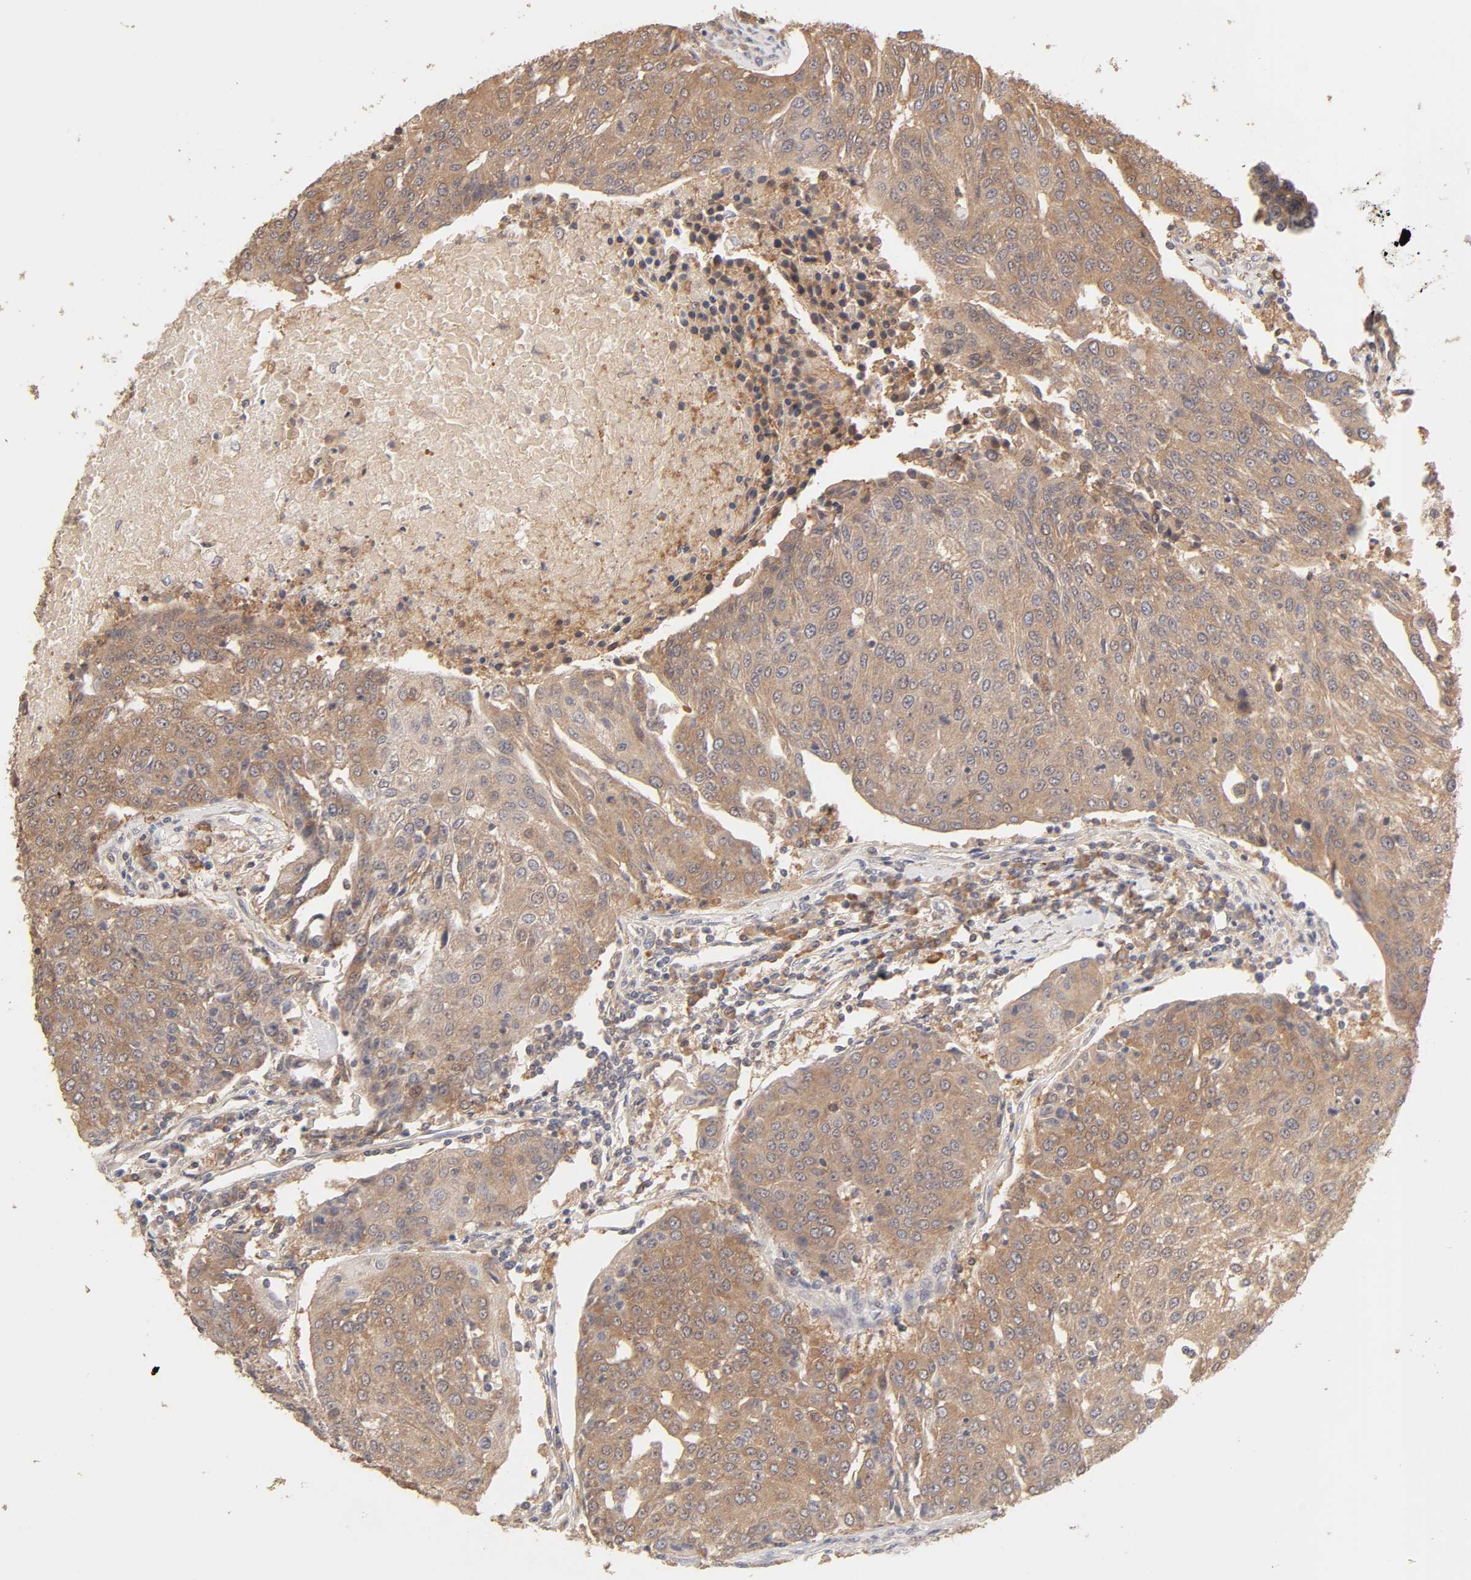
{"staining": {"intensity": "moderate", "quantity": ">75%", "location": "cytoplasmic/membranous"}, "tissue": "urothelial cancer", "cell_type": "Tumor cells", "image_type": "cancer", "snomed": [{"axis": "morphology", "description": "Urothelial carcinoma, High grade"}, {"axis": "topography", "description": "Urinary bladder"}], "caption": "This is an image of IHC staining of urothelial carcinoma (high-grade), which shows moderate expression in the cytoplasmic/membranous of tumor cells.", "gene": "AP1G2", "patient": {"sex": "female", "age": 85}}